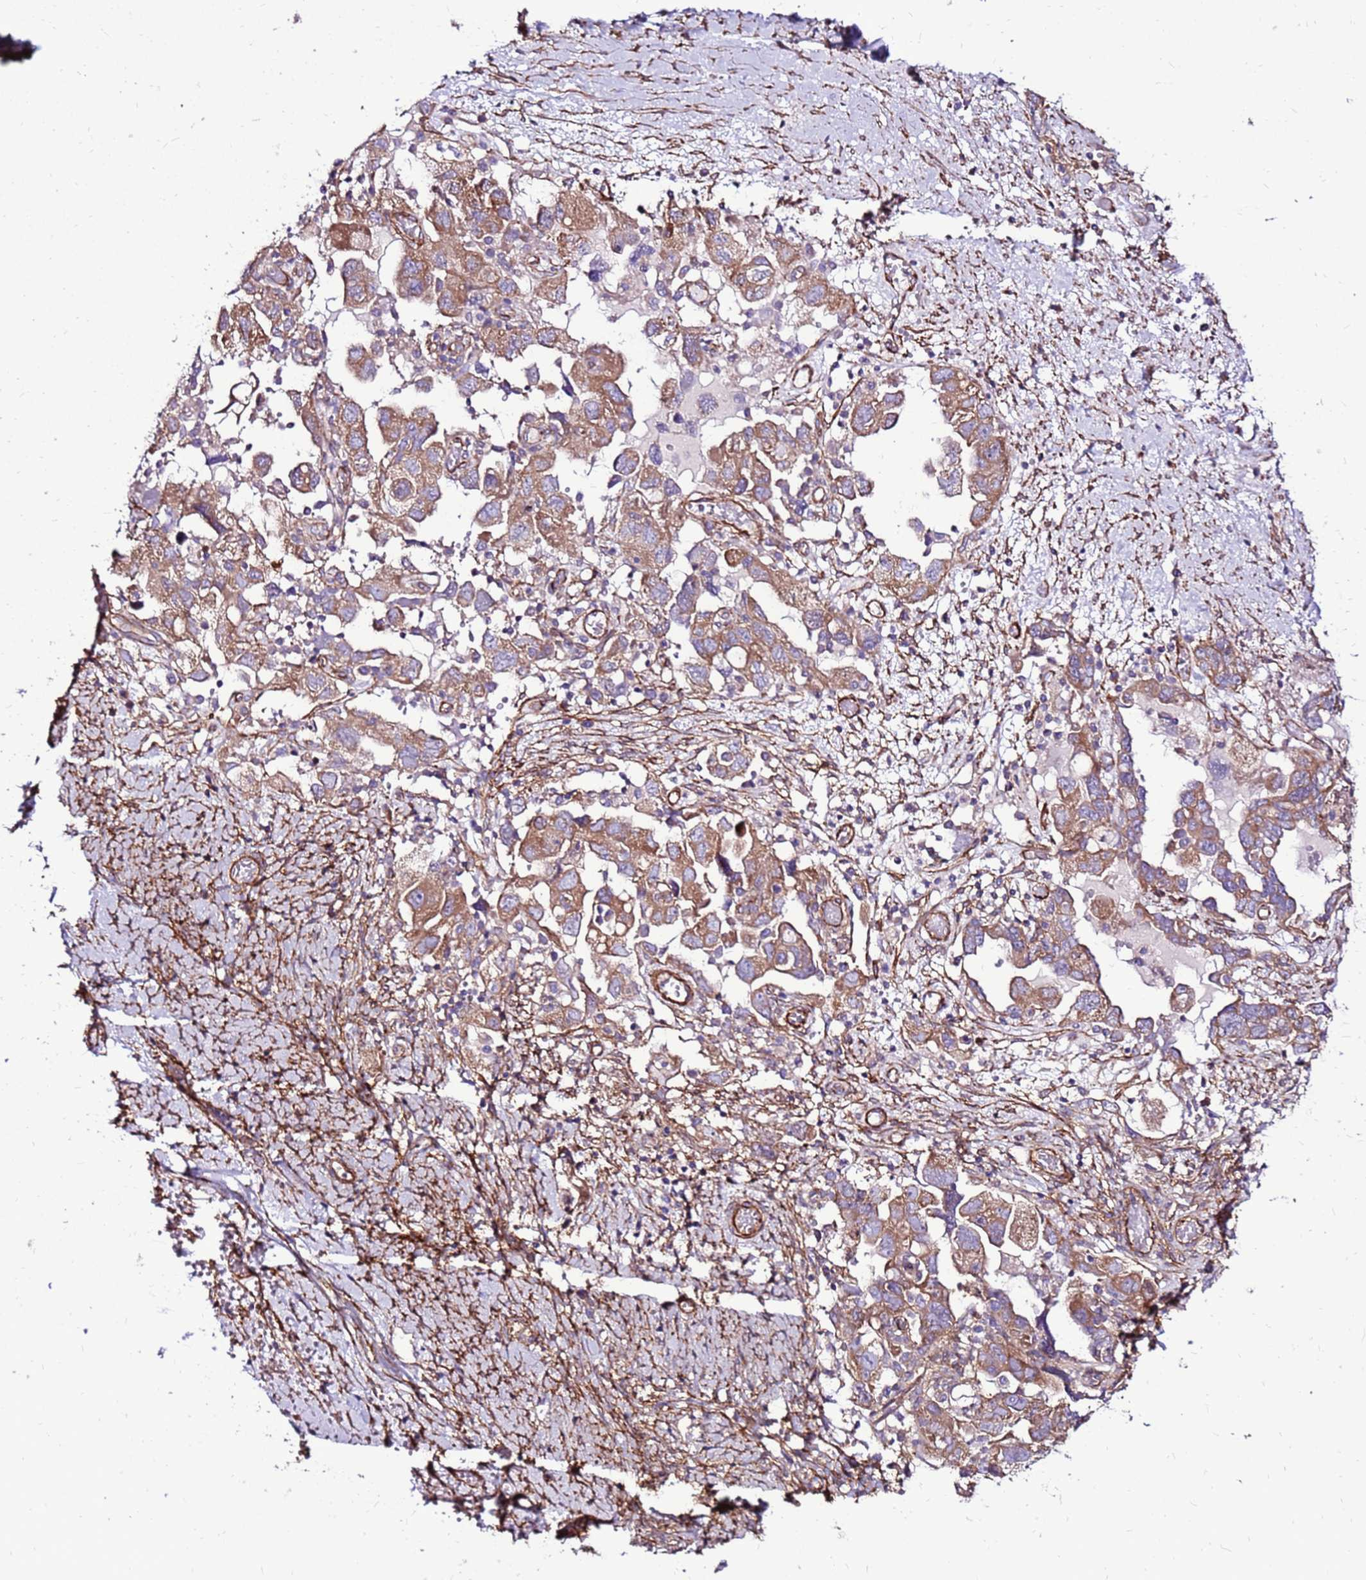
{"staining": {"intensity": "moderate", "quantity": ">75%", "location": "cytoplasmic/membranous"}, "tissue": "ovarian cancer", "cell_type": "Tumor cells", "image_type": "cancer", "snomed": [{"axis": "morphology", "description": "Carcinoma, NOS"}, {"axis": "morphology", "description": "Cystadenocarcinoma, serous, NOS"}, {"axis": "topography", "description": "Ovary"}], "caption": "Immunohistochemical staining of human ovarian cancer shows medium levels of moderate cytoplasmic/membranous protein expression in approximately >75% of tumor cells.", "gene": "EI24", "patient": {"sex": "female", "age": 69}}